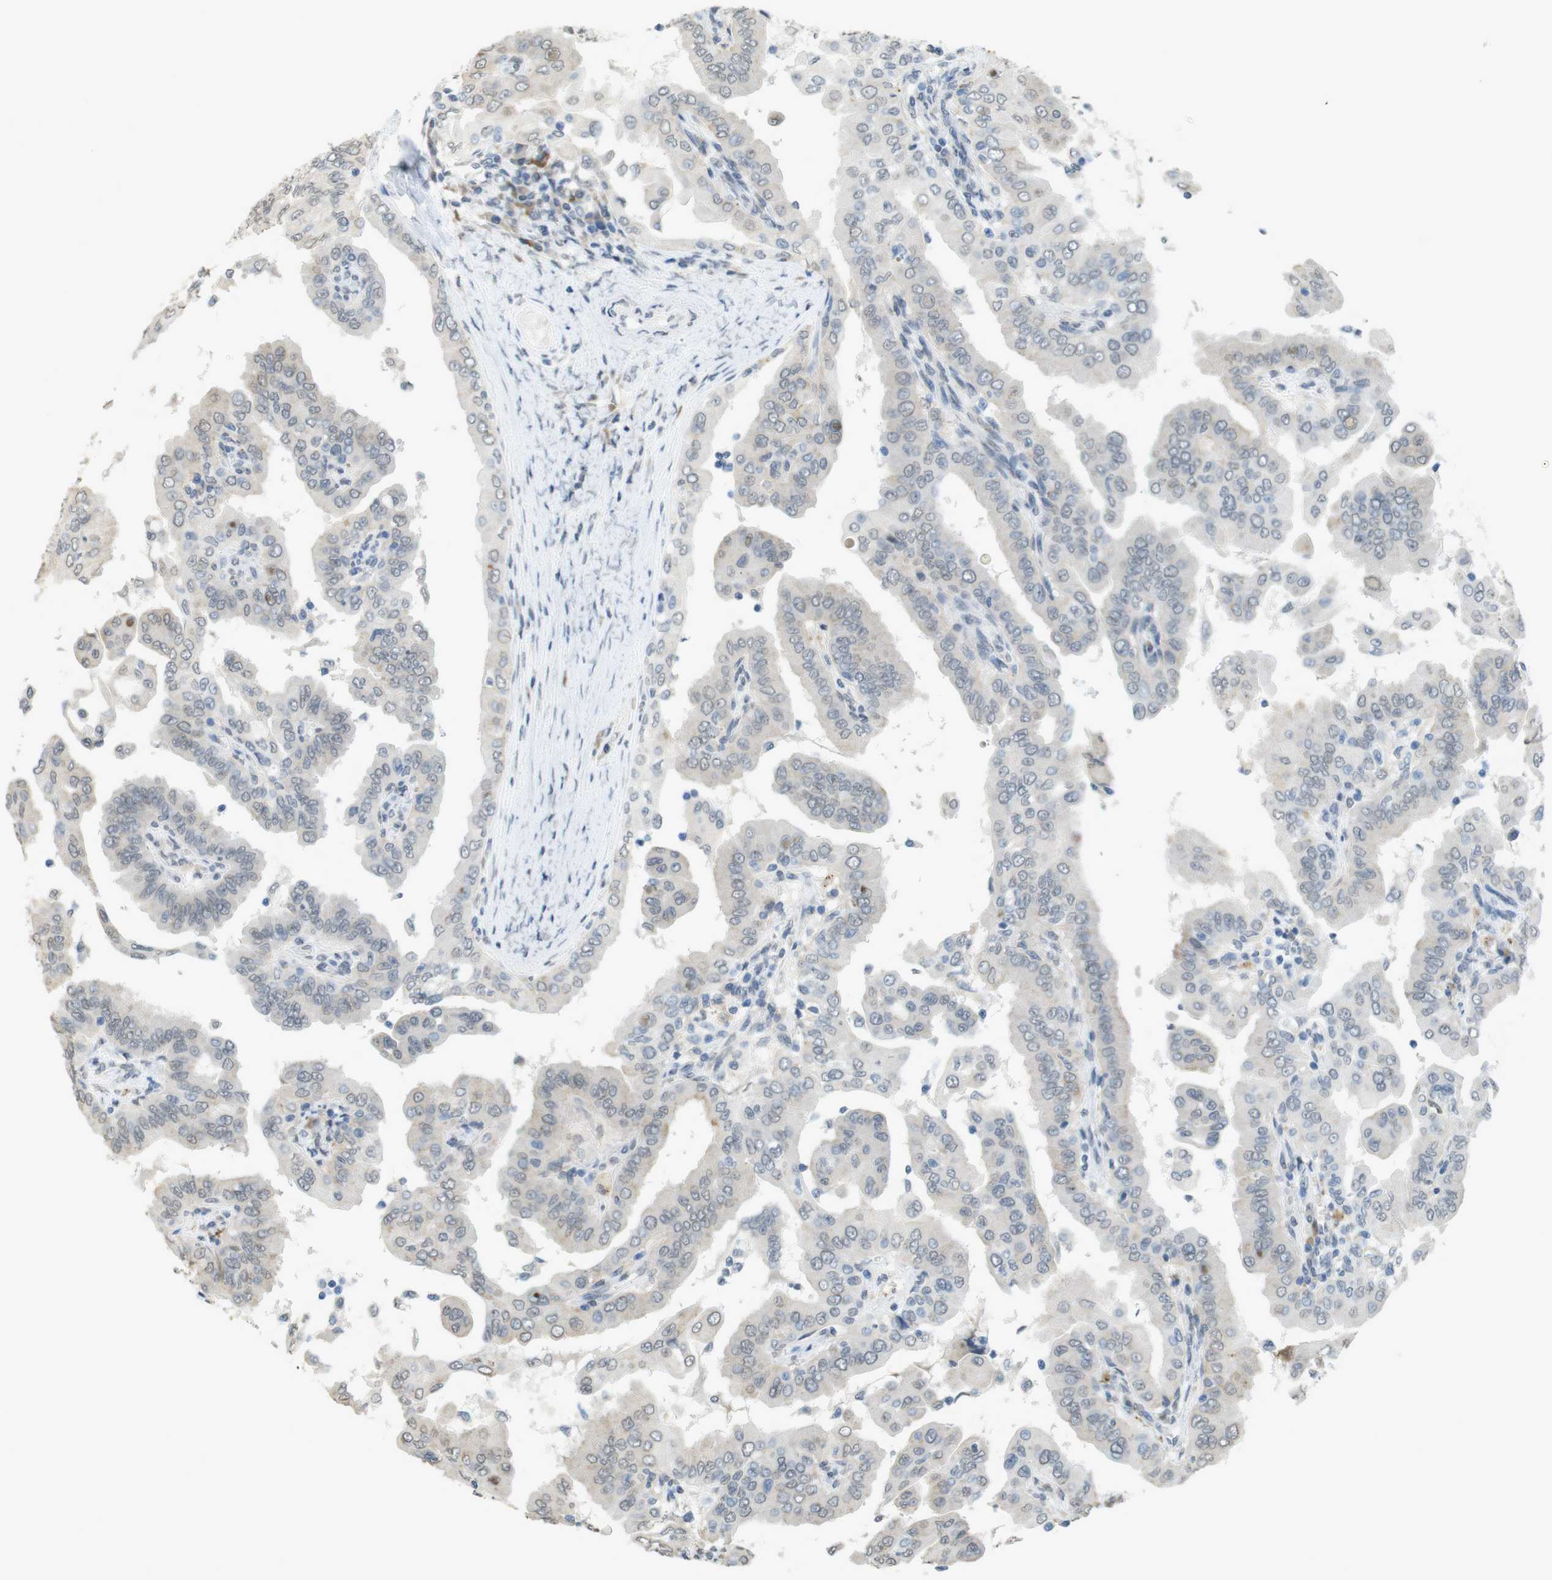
{"staining": {"intensity": "negative", "quantity": "none", "location": "none"}, "tissue": "thyroid cancer", "cell_type": "Tumor cells", "image_type": "cancer", "snomed": [{"axis": "morphology", "description": "Papillary adenocarcinoma, NOS"}, {"axis": "topography", "description": "Thyroid gland"}], "caption": "Immunohistochemical staining of human thyroid cancer shows no significant expression in tumor cells.", "gene": "FZD10", "patient": {"sex": "male", "age": 33}}